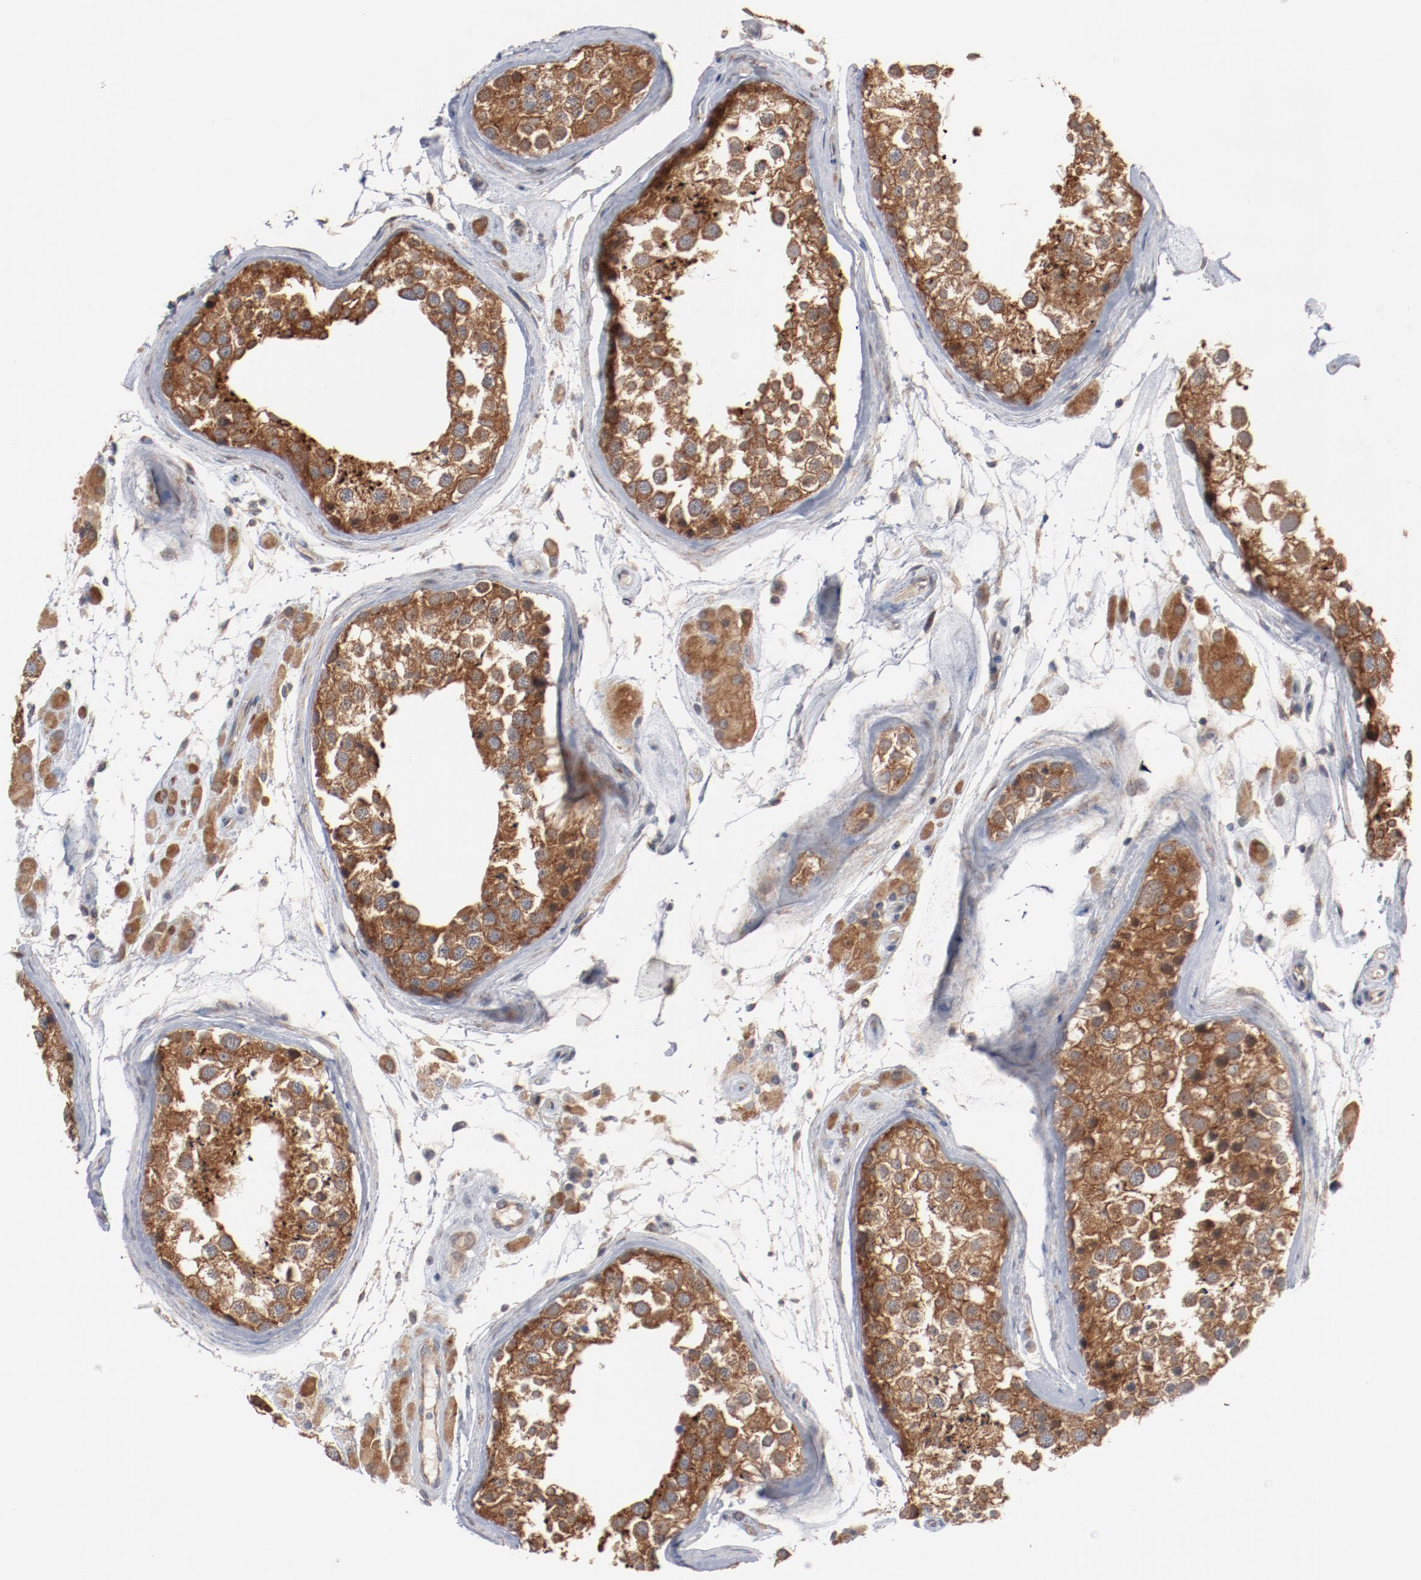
{"staining": {"intensity": "moderate", "quantity": ">75%", "location": "cytoplasmic/membranous"}, "tissue": "testis", "cell_type": "Cells in seminiferous ducts", "image_type": "normal", "snomed": [{"axis": "morphology", "description": "Normal tissue, NOS"}, {"axis": "topography", "description": "Testis"}], "caption": "Approximately >75% of cells in seminiferous ducts in benign human testis reveal moderate cytoplasmic/membranous protein expression as visualized by brown immunohistochemical staining.", "gene": "RNASE11", "patient": {"sex": "male", "age": 46}}